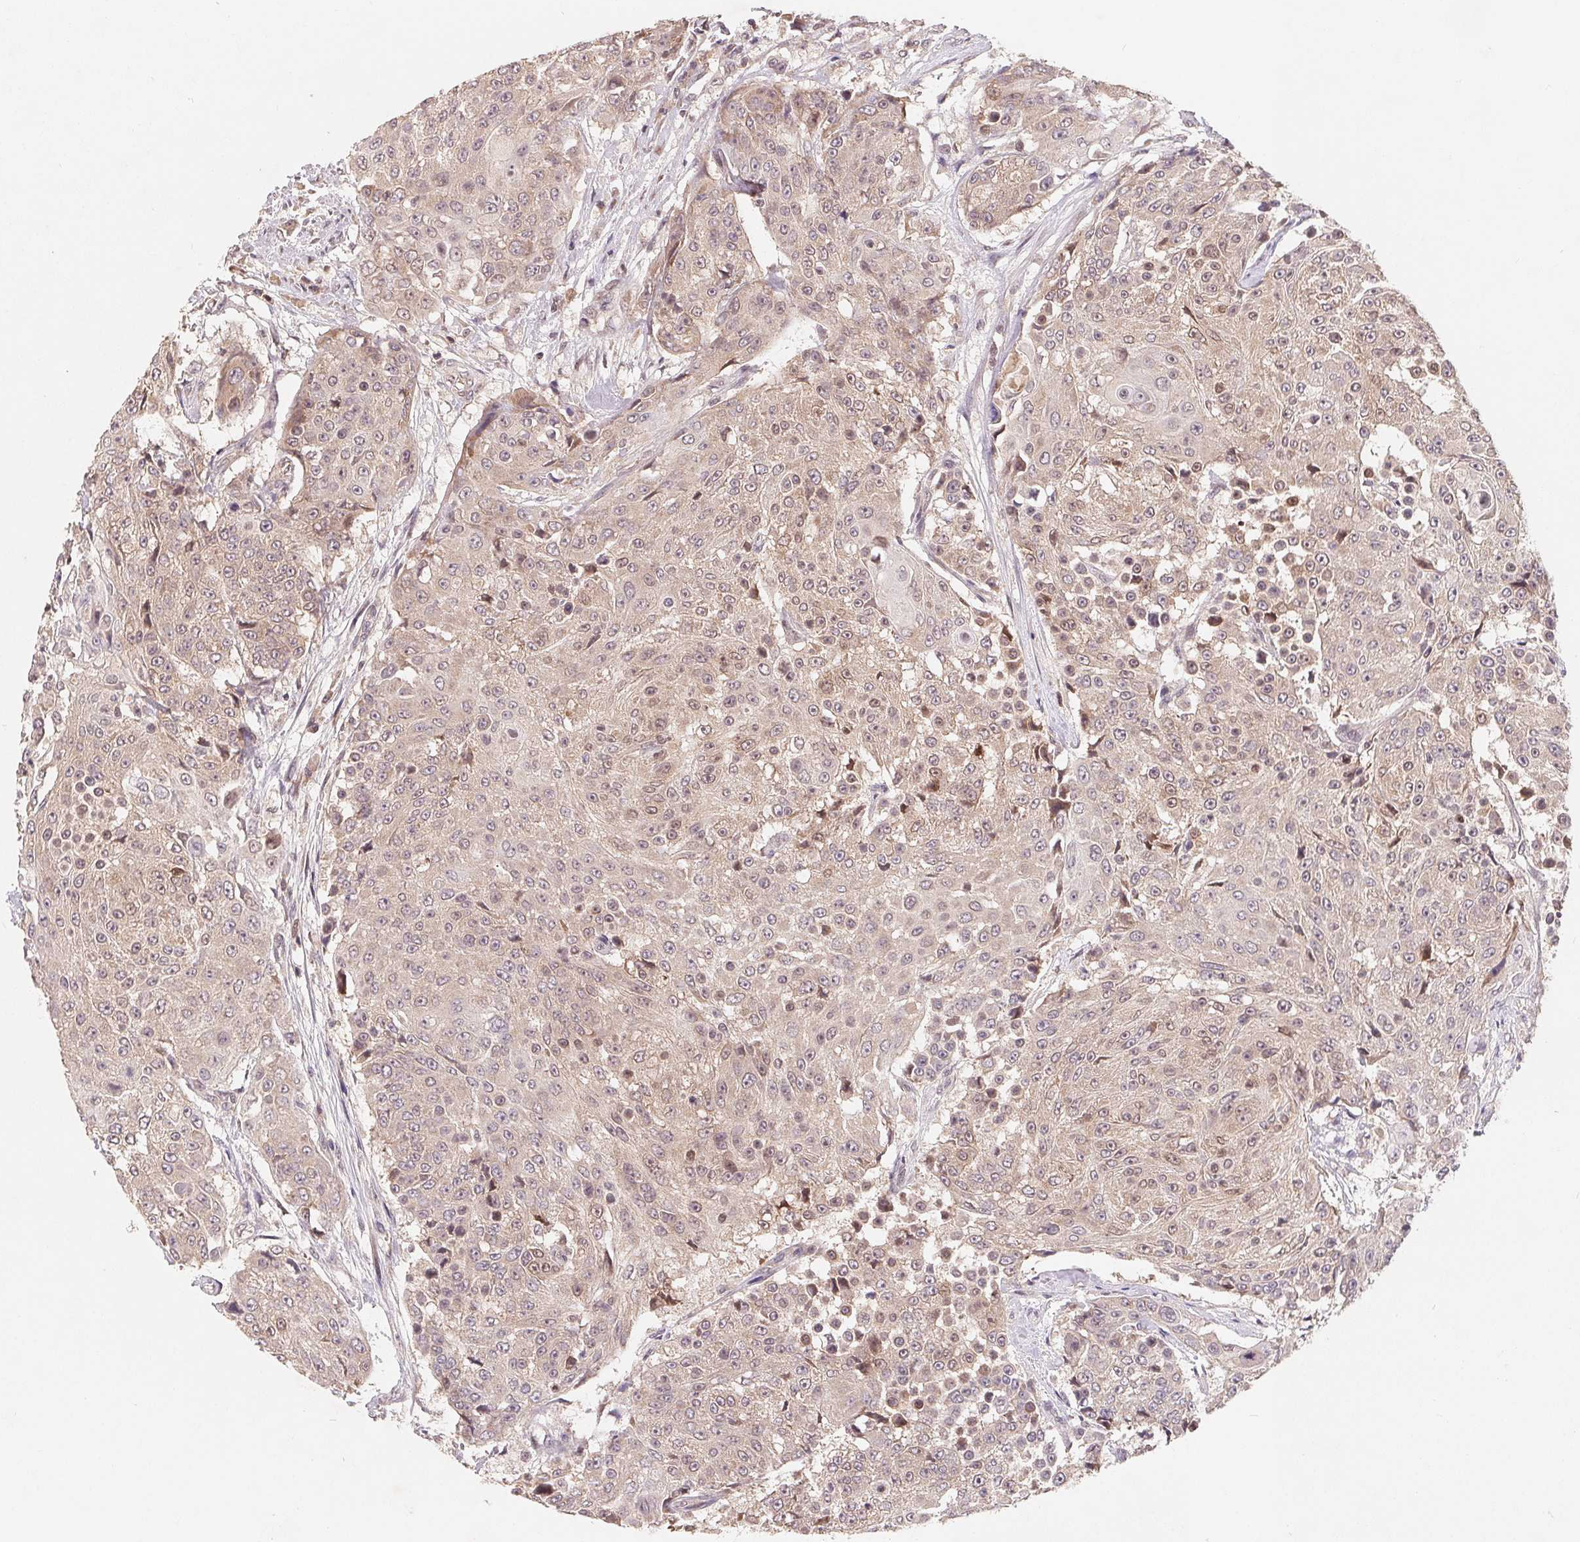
{"staining": {"intensity": "negative", "quantity": "none", "location": "none"}, "tissue": "urothelial cancer", "cell_type": "Tumor cells", "image_type": "cancer", "snomed": [{"axis": "morphology", "description": "Urothelial carcinoma, High grade"}, {"axis": "topography", "description": "Urinary bladder"}], "caption": "This is an IHC micrograph of high-grade urothelial carcinoma. There is no expression in tumor cells.", "gene": "HMGN3", "patient": {"sex": "female", "age": 63}}